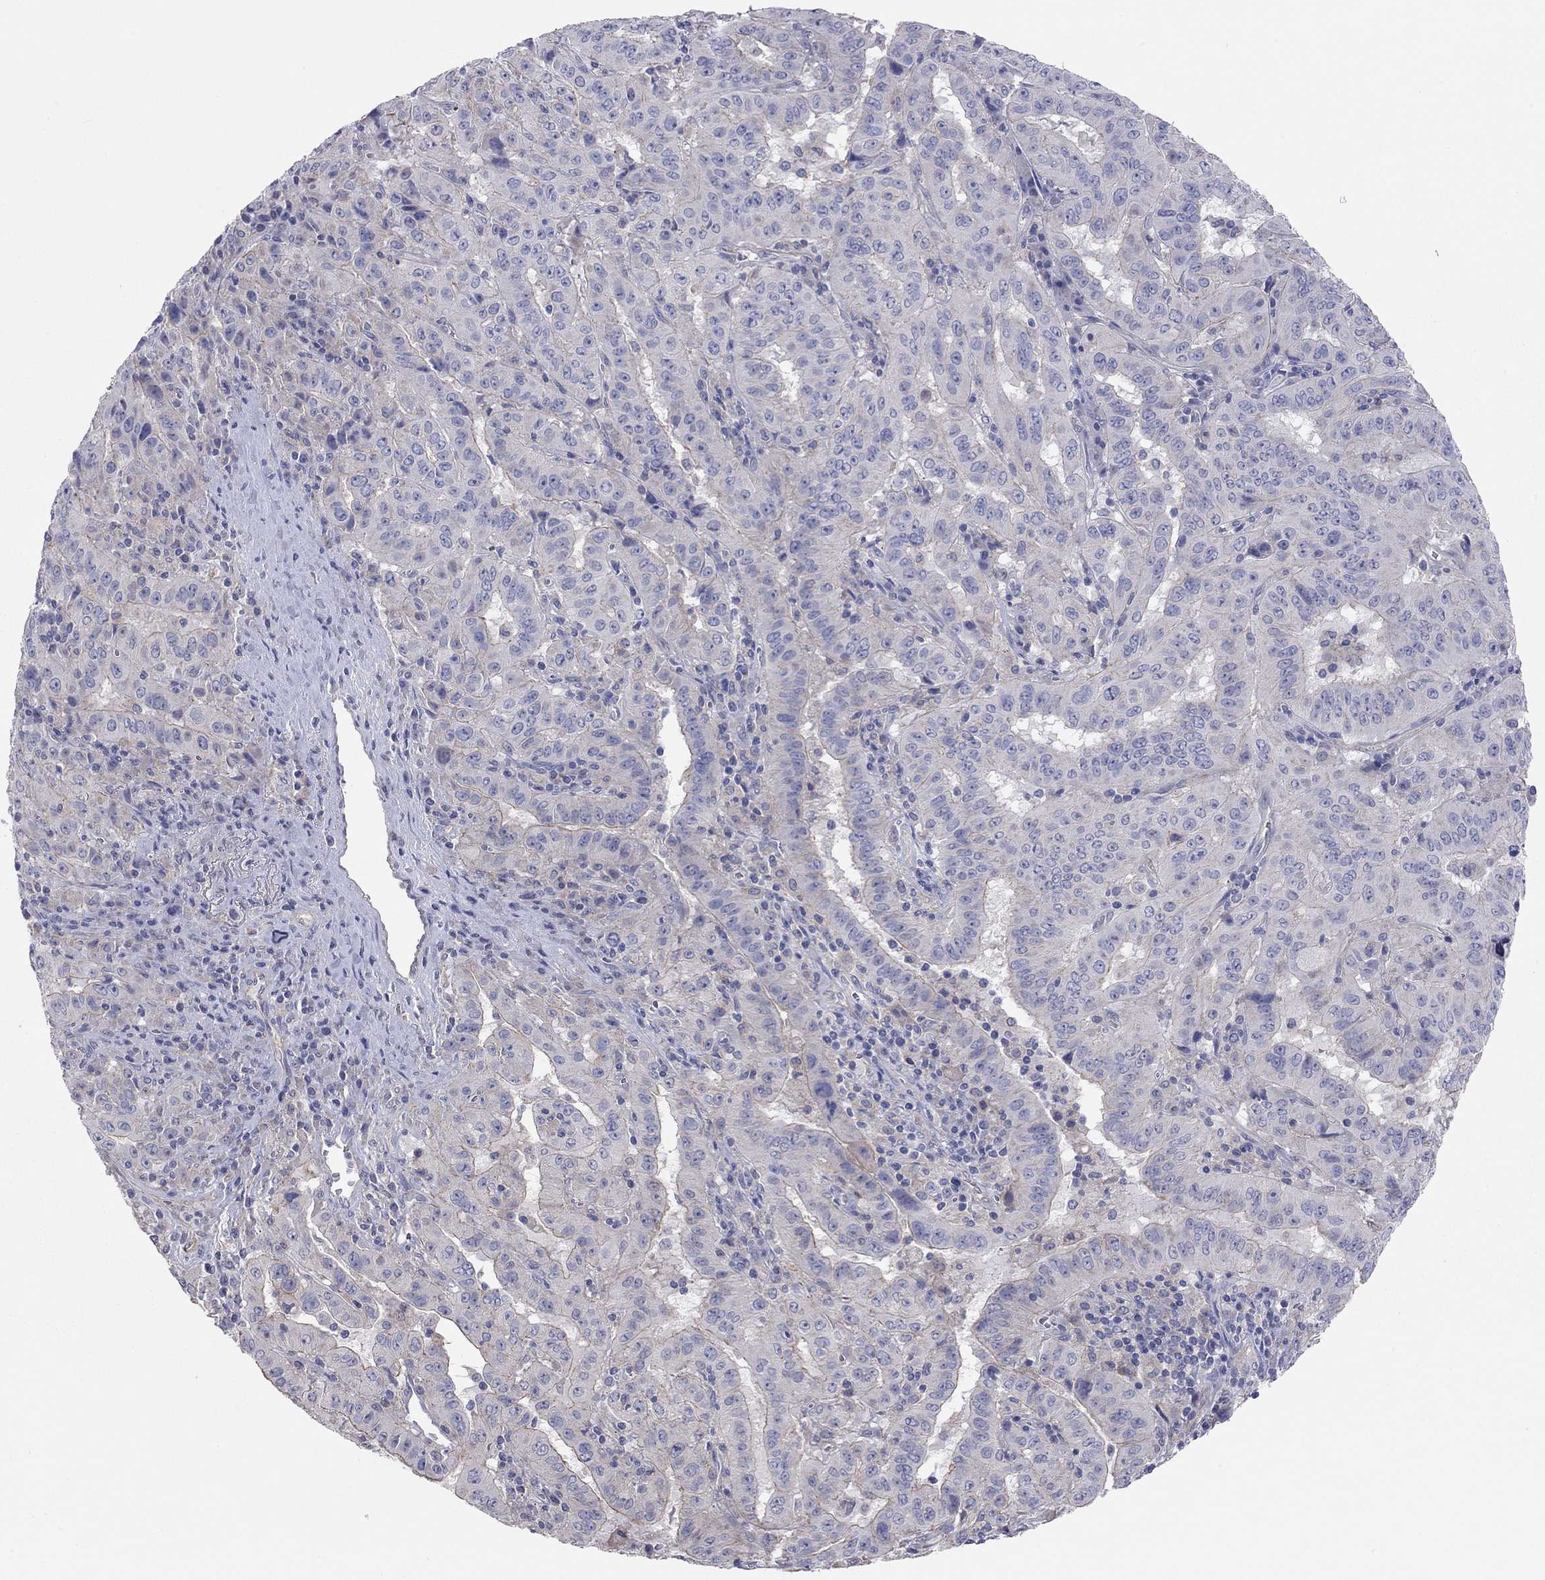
{"staining": {"intensity": "moderate", "quantity": "<25%", "location": "cytoplasmic/membranous"}, "tissue": "pancreatic cancer", "cell_type": "Tumor cells", "image_type": "cancer", "snomed": [{"axis": "morphology", "description": "Adenocarcinoma, NOS"}, {"axis": "topography", "description": "Pancreas"}], "caption": "Adenocarcinoma (pancreatic) stained with a protein marker displays moderate staining in tumor cells.", "gene": "KCNB1", "patient": {"sex": "male", "age": 63}}